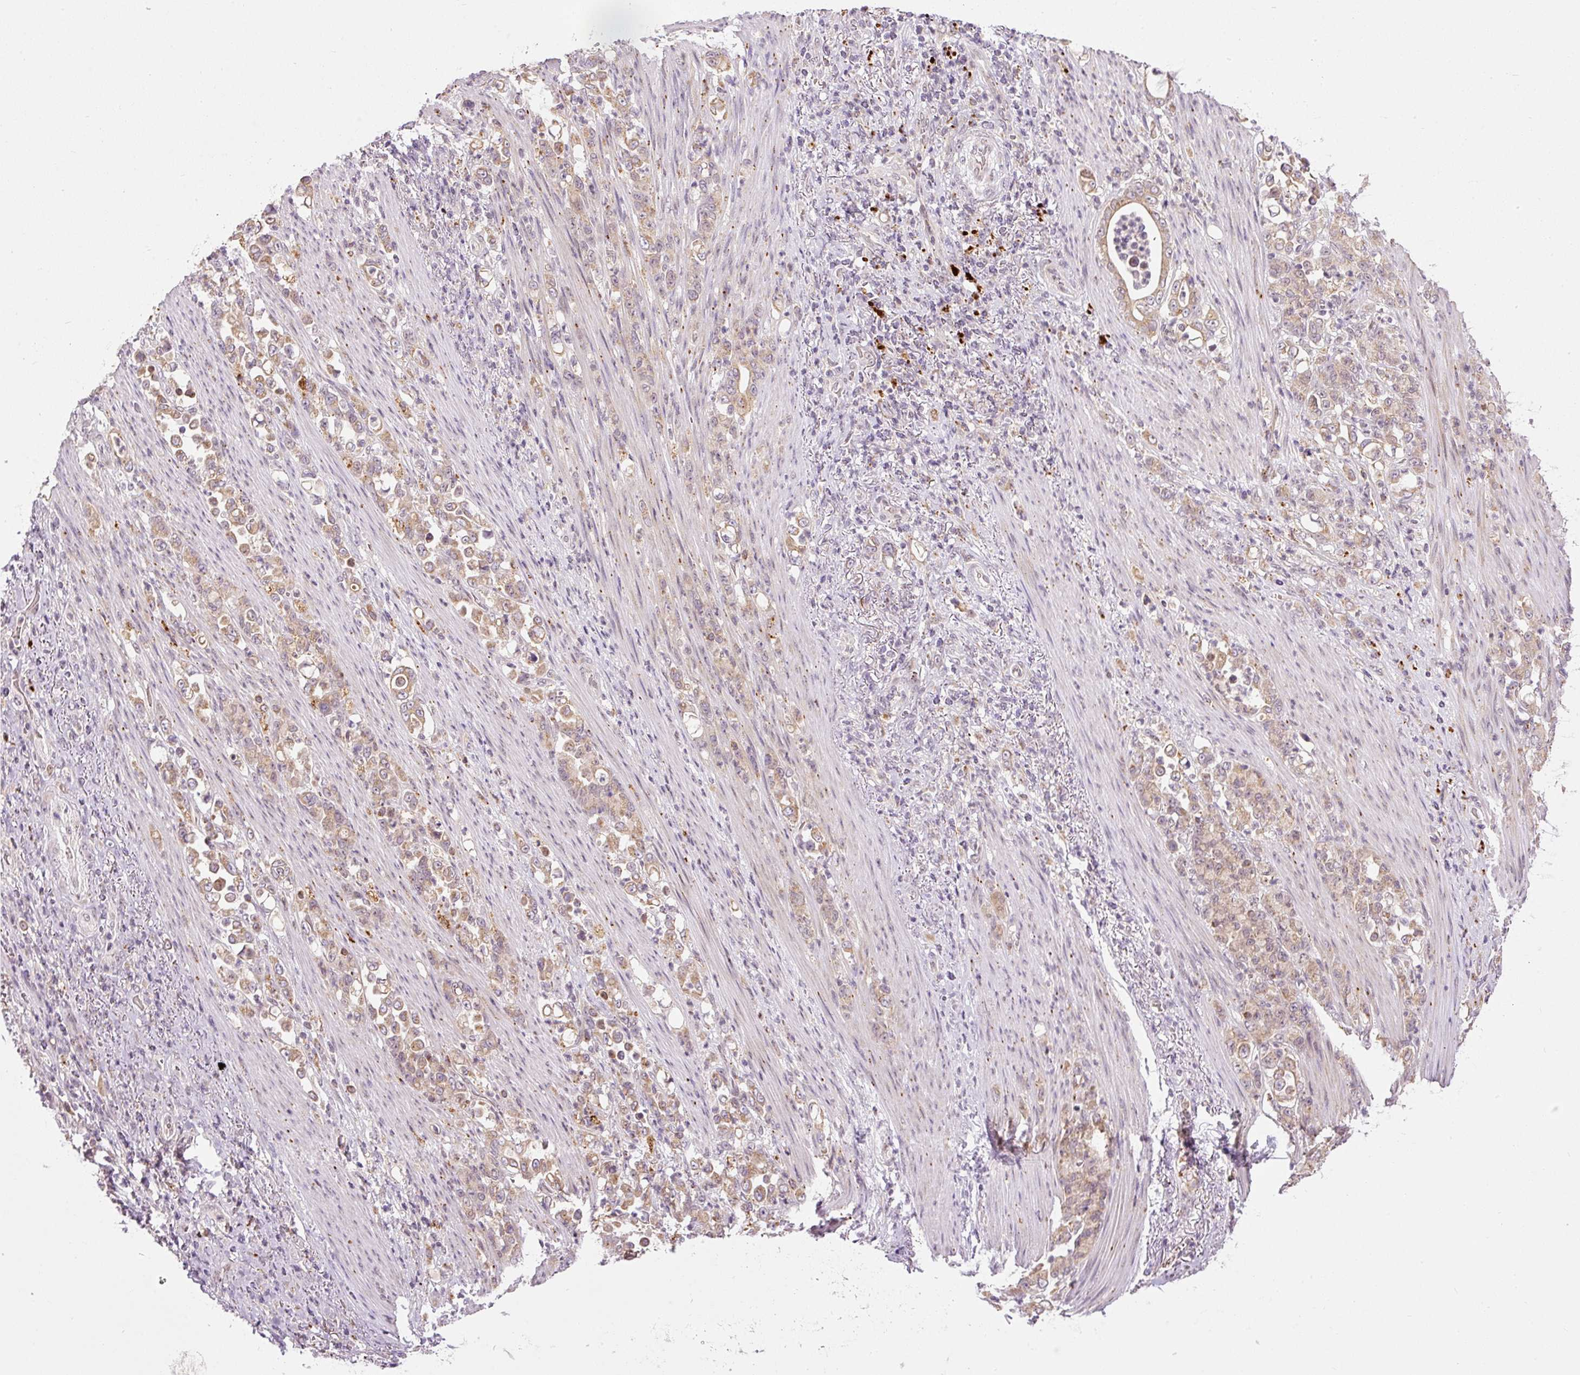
{"staining": {"intensity": "weak", "quantity": ">75%", "location": "cytoplasmic/membranous"}, "tissue": "stomach cancer", "cell_type": "Tumor cells", "image_type": "cancer", "snomed": [{"axis": "morphology", "description": "Normal tissue, NOS"}, {"axis": "morphology", "description": "Adenocarcinoma, NOS"}, {"axis": "topography", "description": "Stomach"}], "caption": "Adenocarcinoma (stomach) stained with a protein marker shows weak staining in tumor cells.", "gene": "ZNF639", "patient": {"sex": "female", "age": 79}}